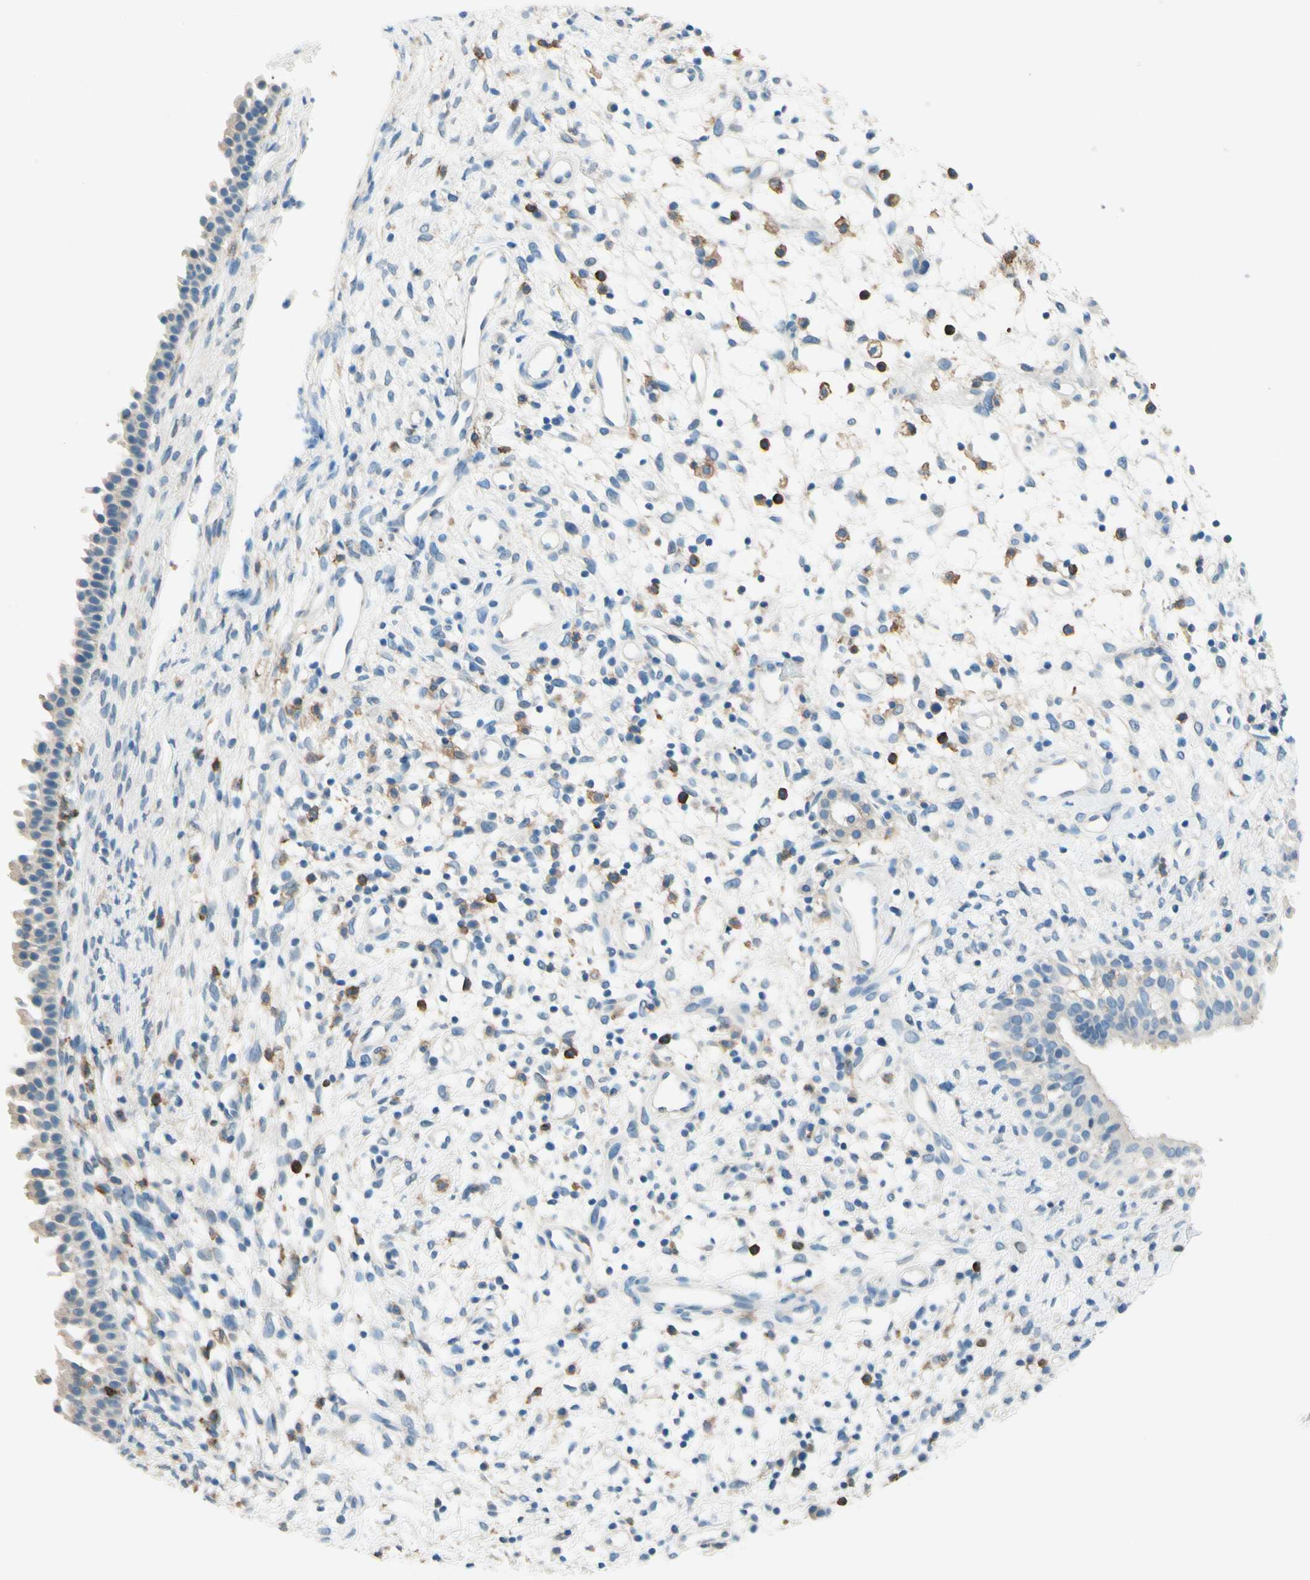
{"staining": {"intensity": "weak", "quantity": ">75%", "location": "cytoplasmic/membranous"}, "tissue": "nasopharynx", "cell_type": "Respiratory epithelial cells", "image_type": "normal", "snomed": [{"axis": "morphology", "description": "Normal tissue, NOS"}, {"axis": "topography", "description": "Nasopharynx"}], "caption": "A brown stain shows weak cytoplasmic/membranous positivity of a protein in respiratory epithelial cells of unremarkable nasopharynx. (IHC, brightfield microscopy, high magnification).", "gene": "SIGLEC9", "patient": {"sex": "male", "age": 22}}